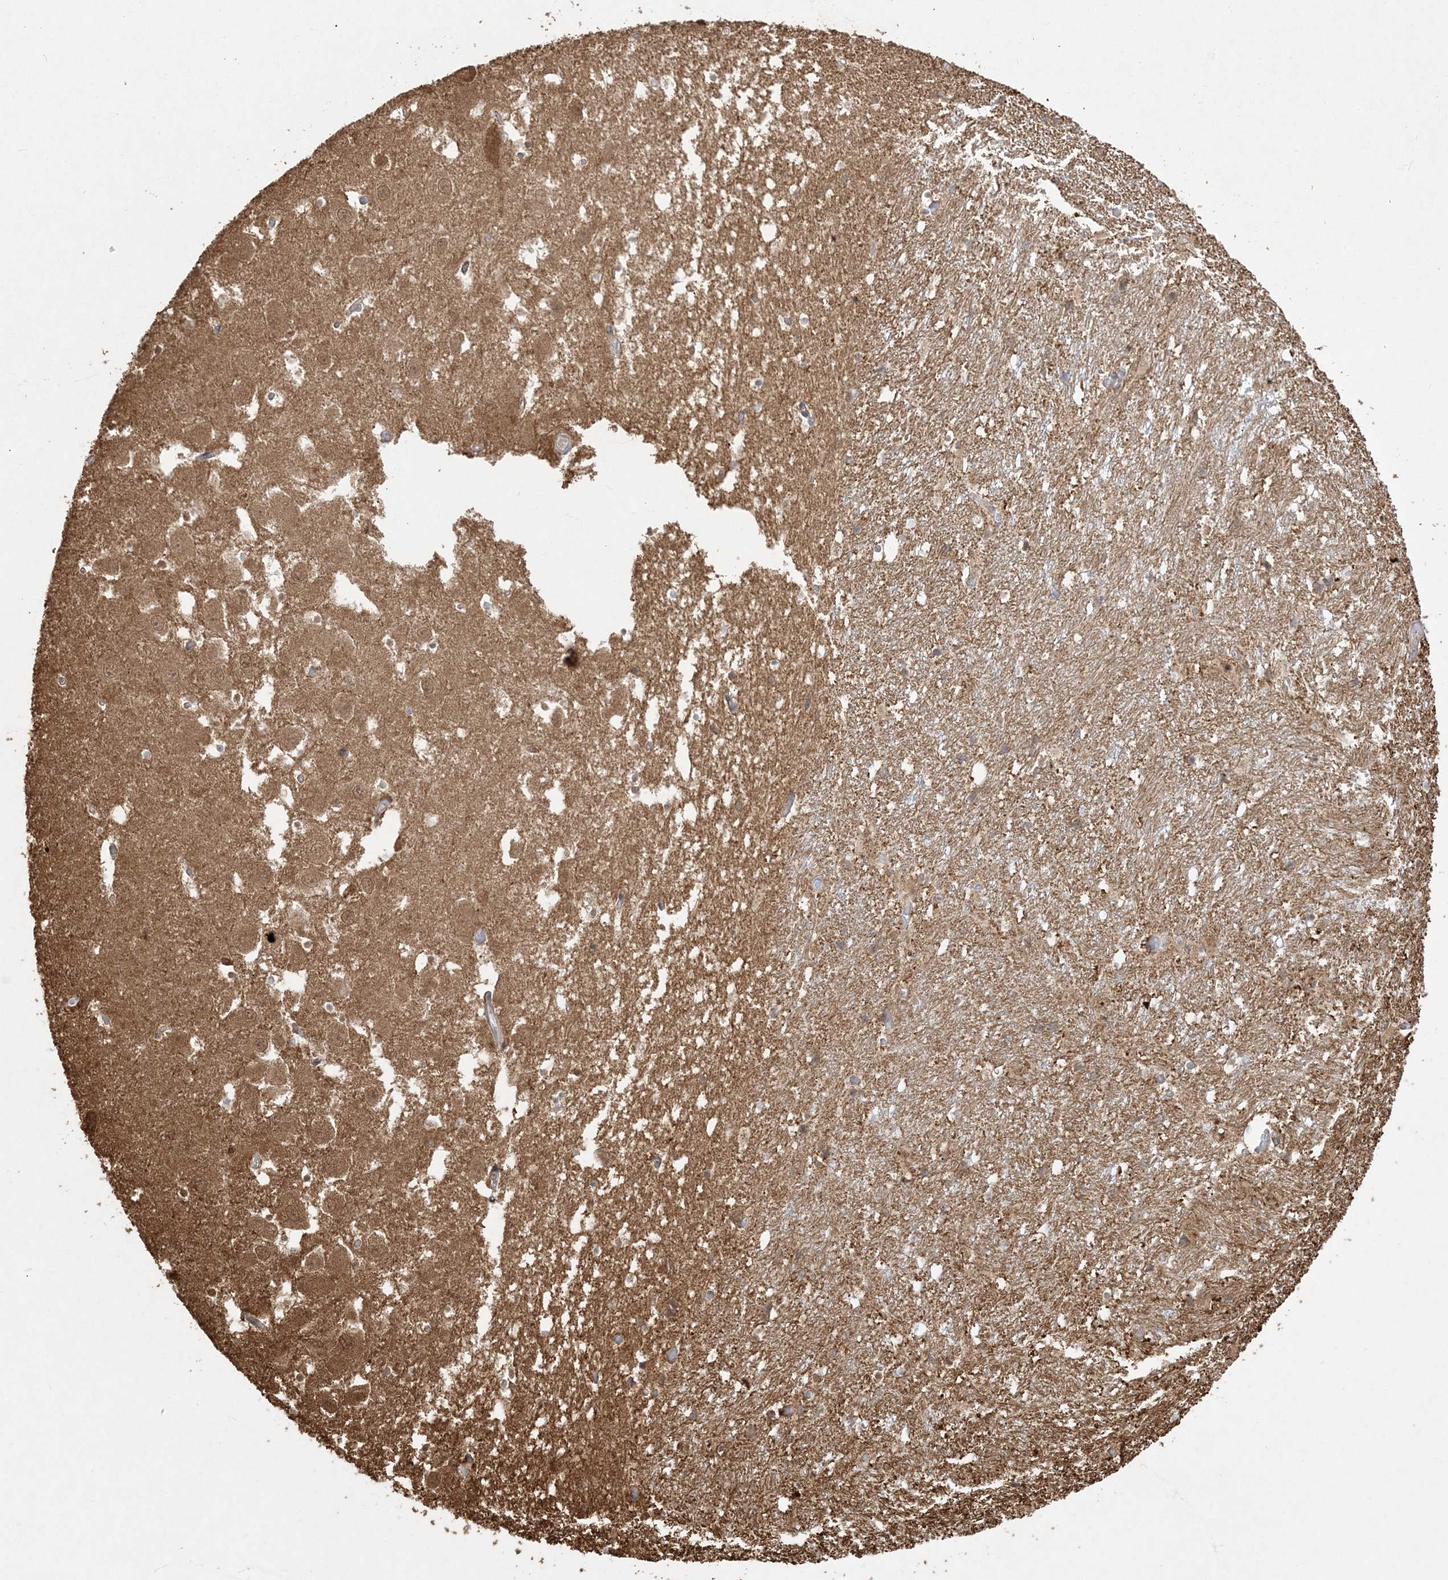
{"staining": {"intensity": "moderate", "quantity": "<25%", "location": "cytoplasmic/membranous"}, "tissue": "hippocampus", "cell_type": "Glial cells", "image_type": "normal", "snomed": [{"axis": "morphology", "description": "Normal tissue, NOS"}, {"axis": "topography", "description": "Hippocampus"}], "caption": "IHC staining of unremarkable hippocampus, which shows low levels of moderate cytoplasmic/membranous staining in about <25% of glial cells indicating moderate cytoplasmic/membranous protein positivity. The staining was performed using DAB (3,3'-diaminobenzidine) (brown) for protein detection and nuclei were counterstained in hematoxylin (blue).", "gene": "ZC3H6", "patient": {"sex": "female", "age": 52}}